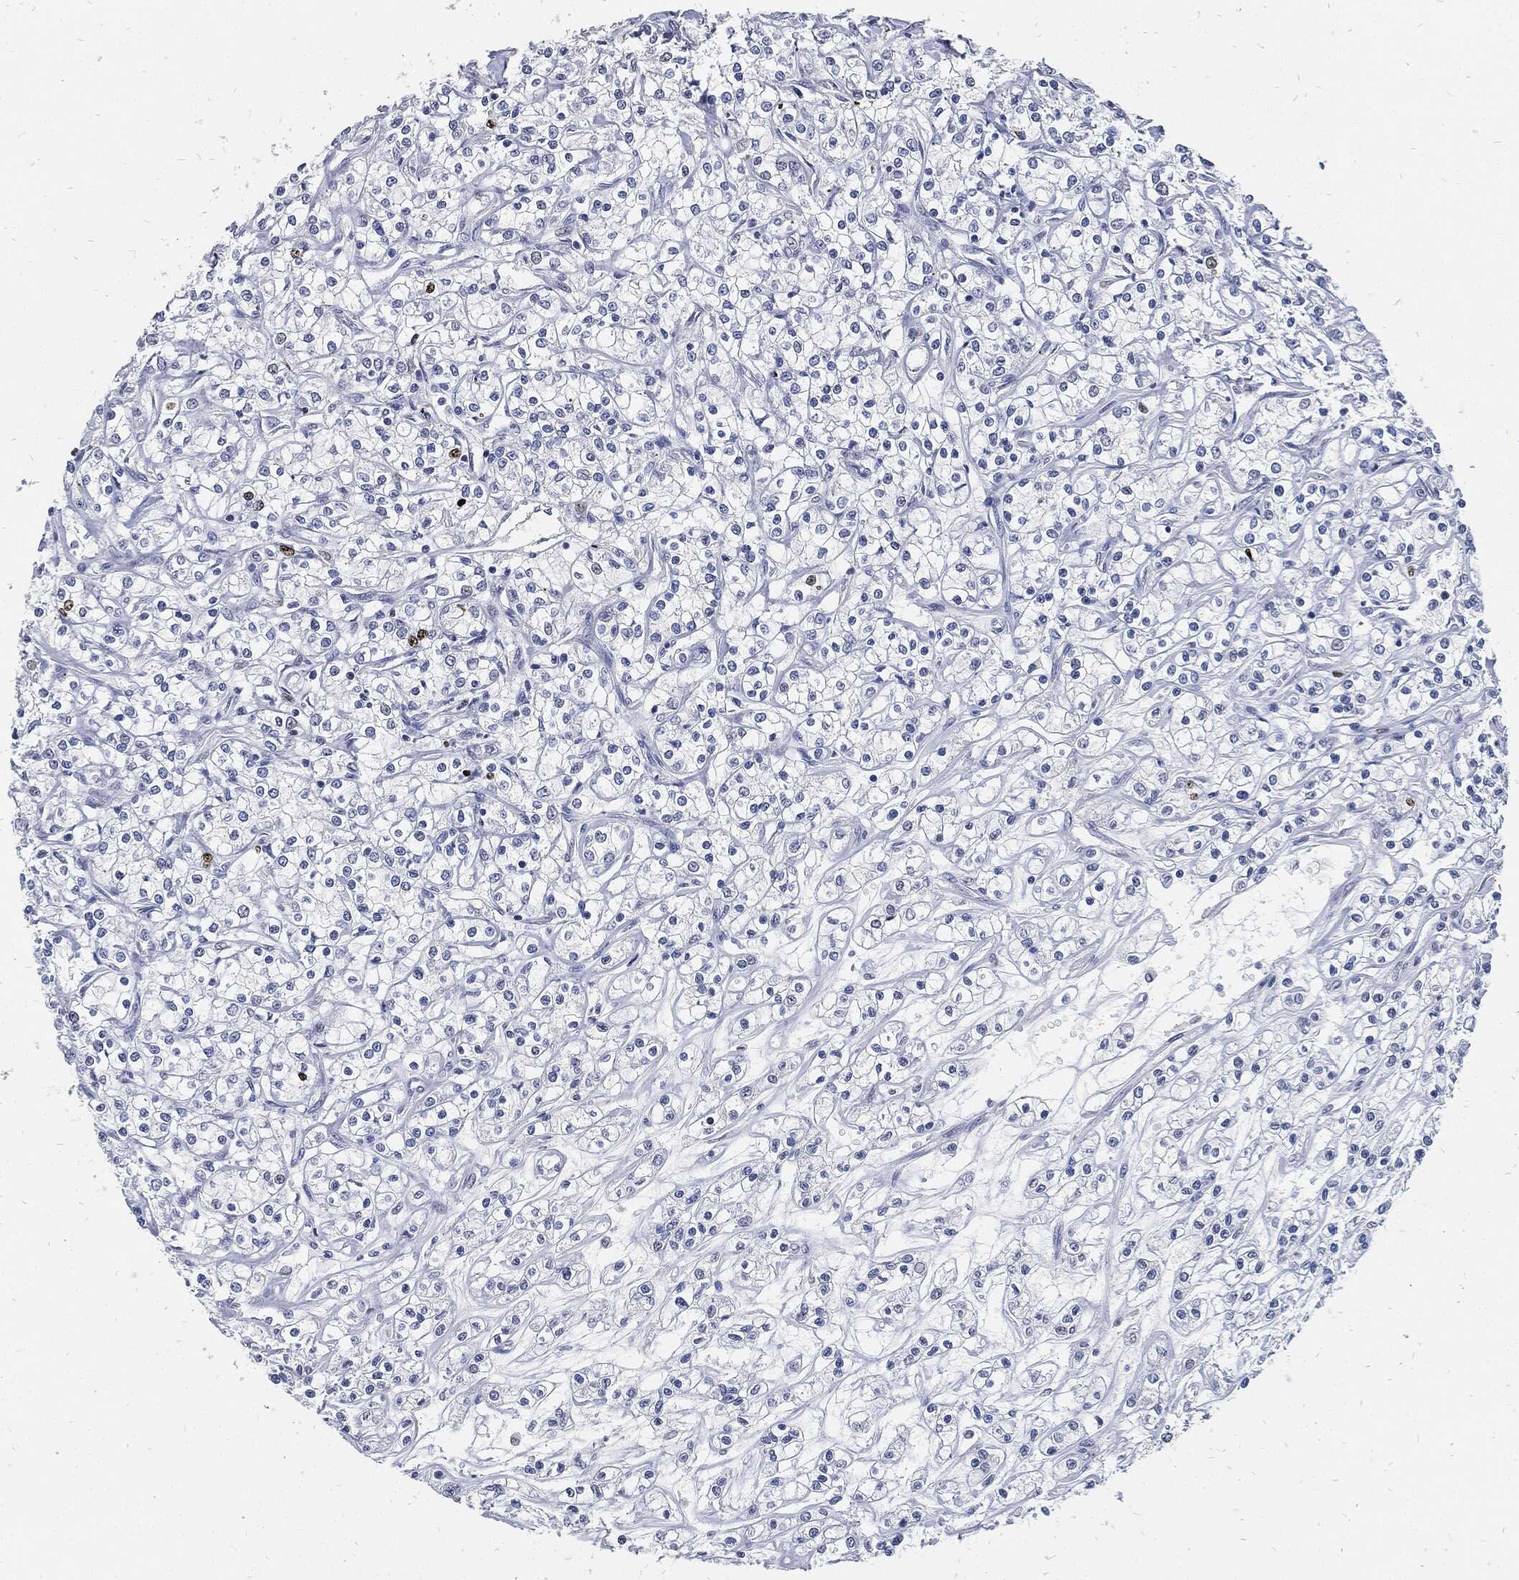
{"staining": {"intensity": "negative", "quantity": "none", "location": "none"}, "tissue": "renal cancer", "cell_type": "Tumor cells", "image_type": "cancer", "snomed": [{"axis": "morphology", "description": "Adenocarcinoma, NOS"}, {"axis": "topography", "description": "Kidney"}], "caption": "Tumor cells are negative for protein expression in human renal cancer.", "gene": "MKI67", "patient": {"sex": "female", "age": 59}}